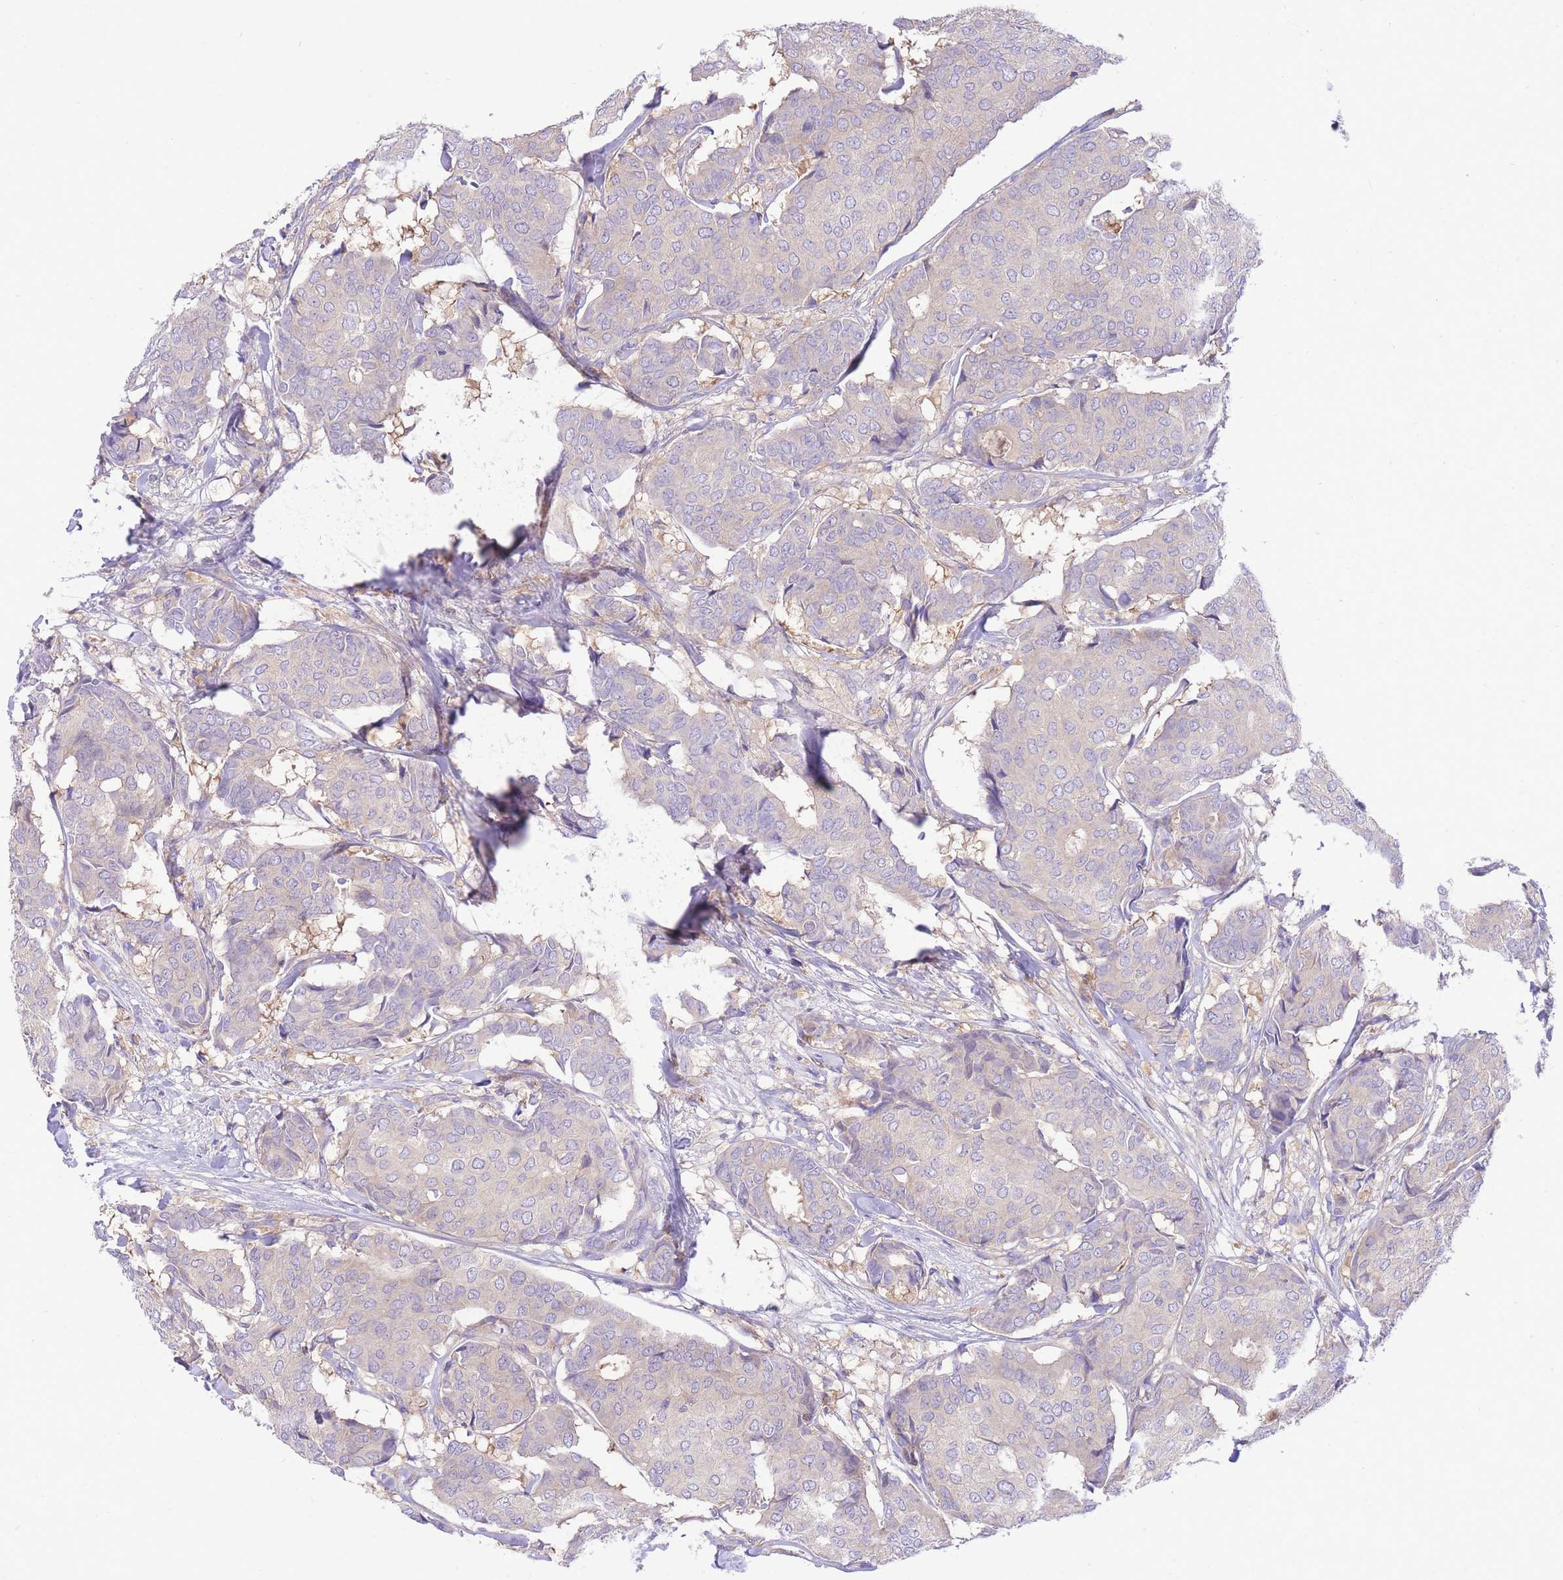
{"staining": {"intensity": "negative", "quantity": "none", "location": "none"}, "tissue": "breast cancer", "cell_type": "Tumor cells", "image_type": "cancer", "snomed": [{"axis": "morphology", "description": "Duct carcinoma"}, {"axis": "topography", "description": "Breast"}], "caption": "Tumor cells show no significant protein staining in intraductal carcinoma (breast). The staining was performed using DAB to visualize the protein expression in brown, while the nuclei were stained in blue with hematoxylin (Magnification: 20x).", "gene": "LIPH", "patient": {"sex": "female", "age": 75}}